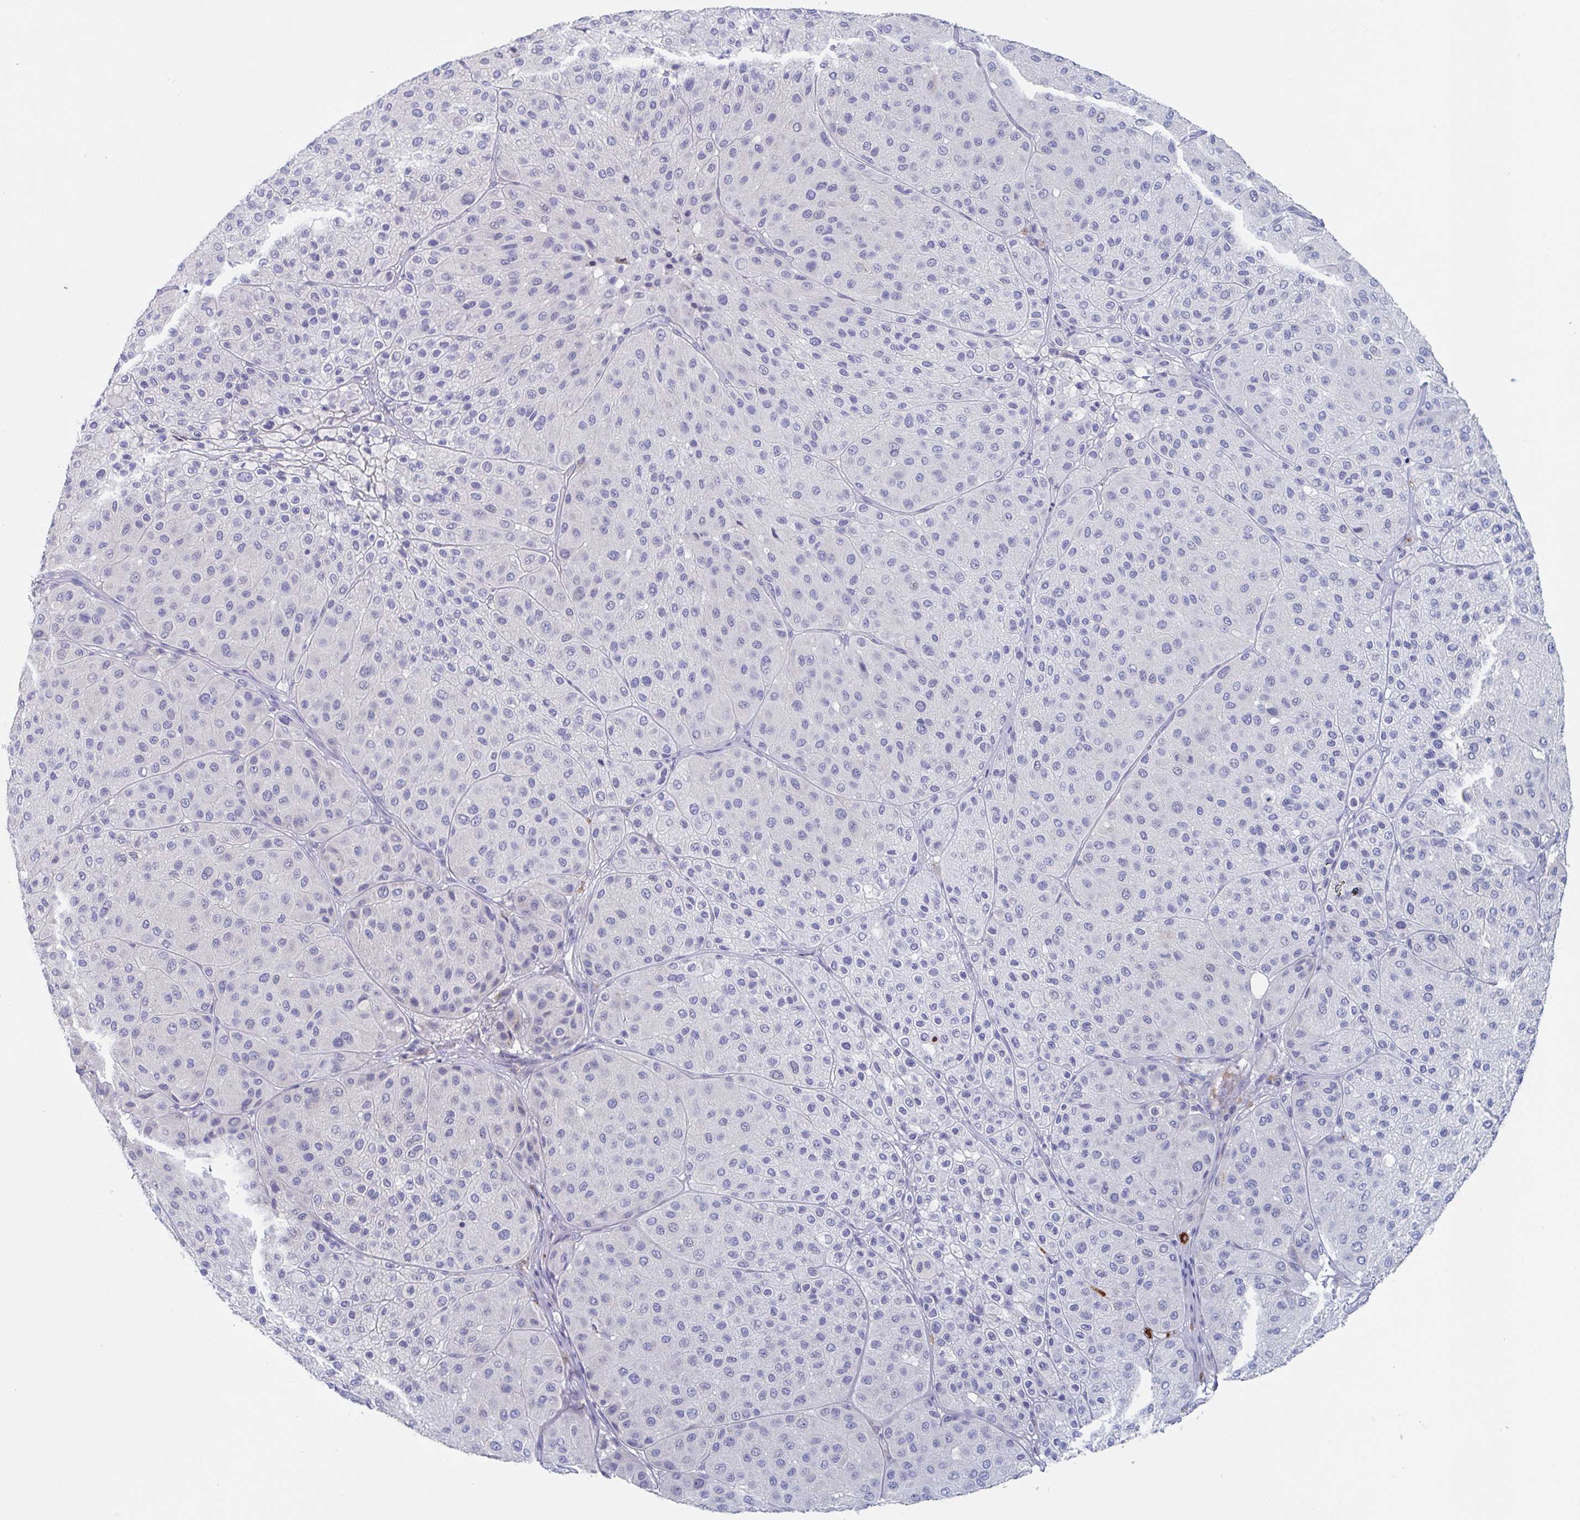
{"staining": {"intensity": "negative", "quantity": "none", "location": "none"}, "tissue": "melanoma", "cell_type": "Tumor cells", "image_type": "cancer", "snomed": [{"axis": "morphology", "description": "Malignant melanoma, Metastatic site"}, {"axis": "topography", "description": "Smooth muscle"}], "caption": "A high-resolution micrograph shows IHC staining of melanoma, which exhibits no significant positivity in tumor cells. (Immunohistochemistry, brightfield microscopy, high magnification).", "gene": "NT5C3B", "patient": {"sex": "male", "age": 41}}